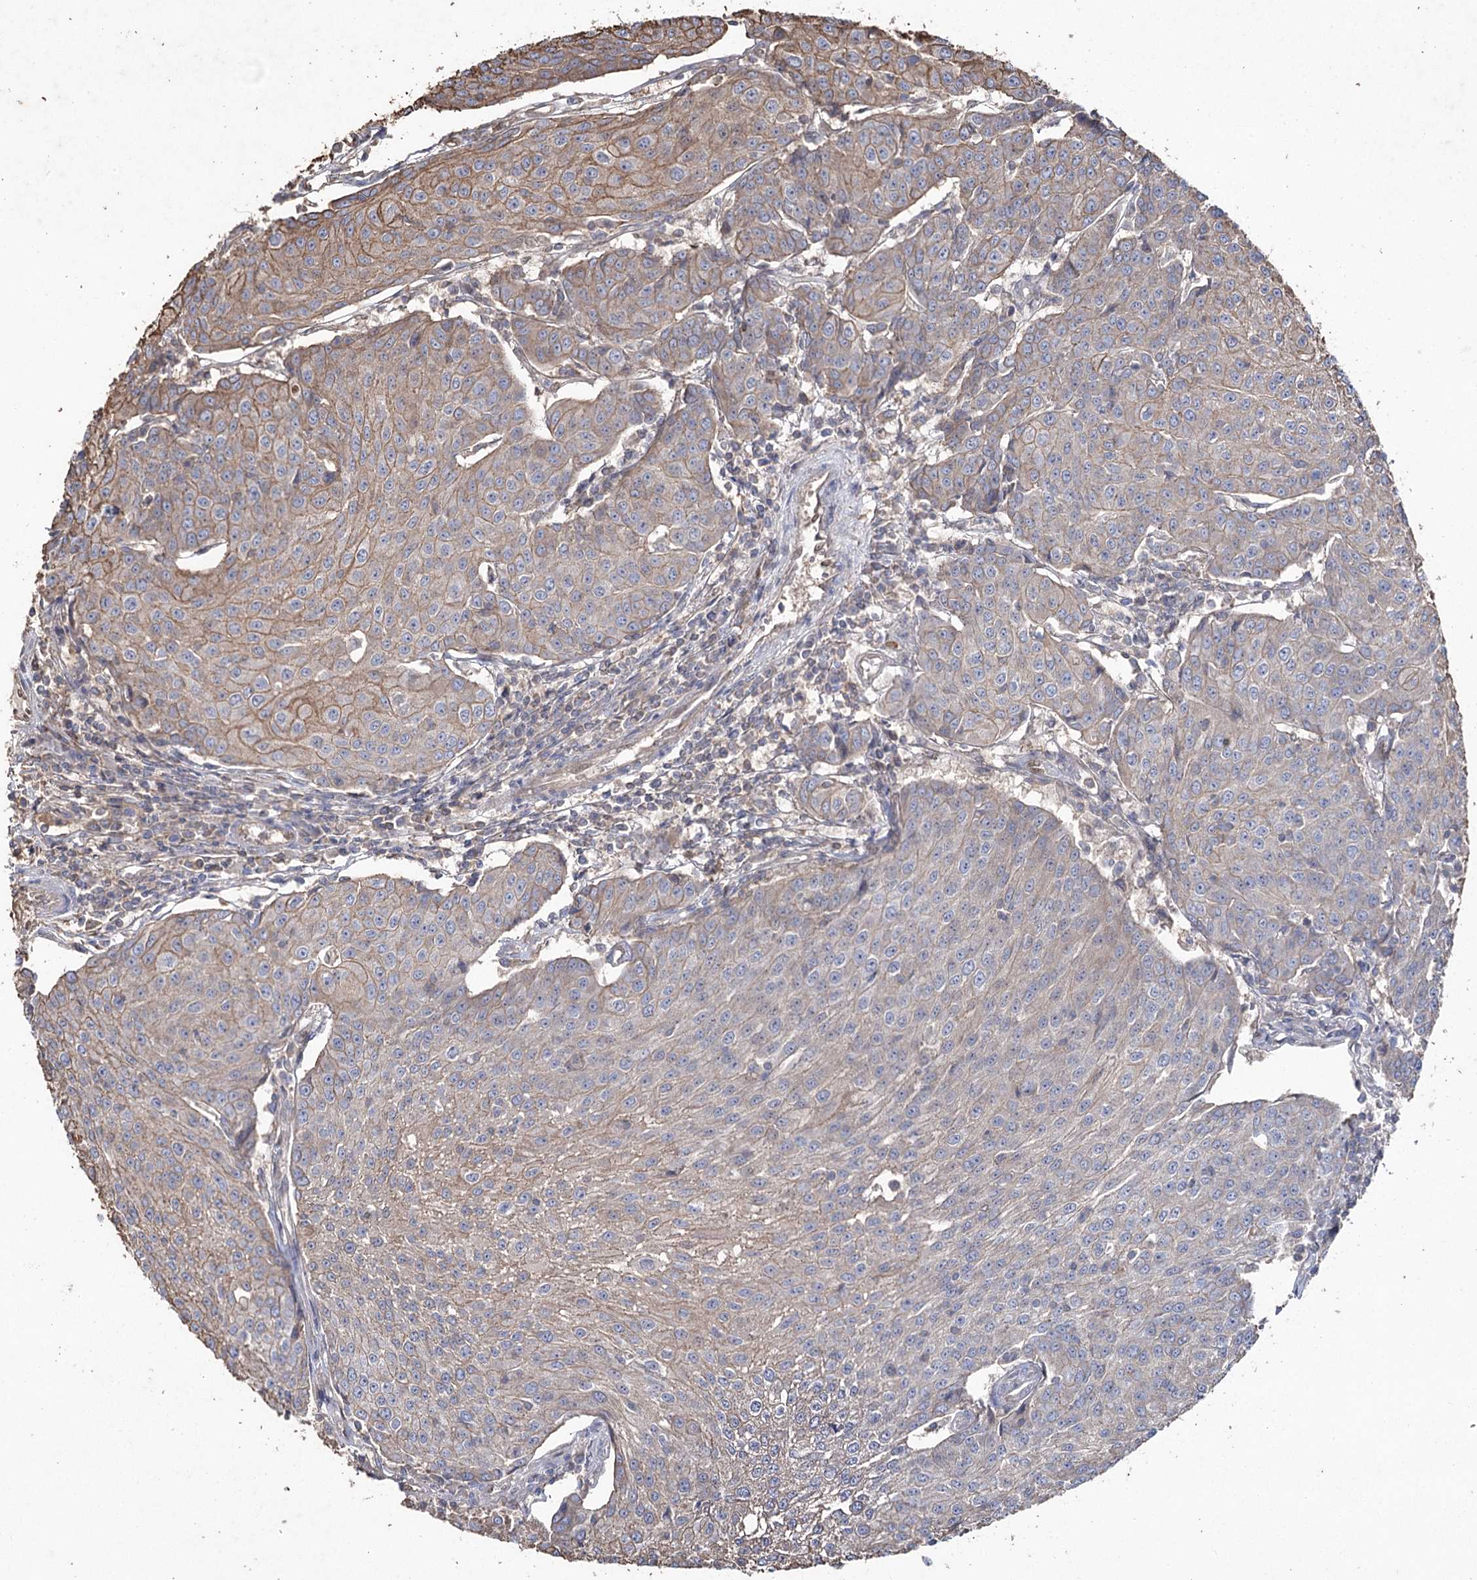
{"staining": {"intensity": "weak", "quantity": "<25%", "location": "cytoplasmic/membranous"}, "tissue": "urothelial cancer", "cell_type": "Tumor cells", "image_type": "cancer", "snomed": [{"axis": "morphology", "description": "Urothelial carcinoma, High grade"}, {"axis": "topography", "description": "Urinary bladder"}], "caption": "Immunohistochemical staining of human urothelial cancer exhibits no significant expression in tumor cells.", "gene": "FAM13B", "patient": {"sex": "female", "age": 85}}